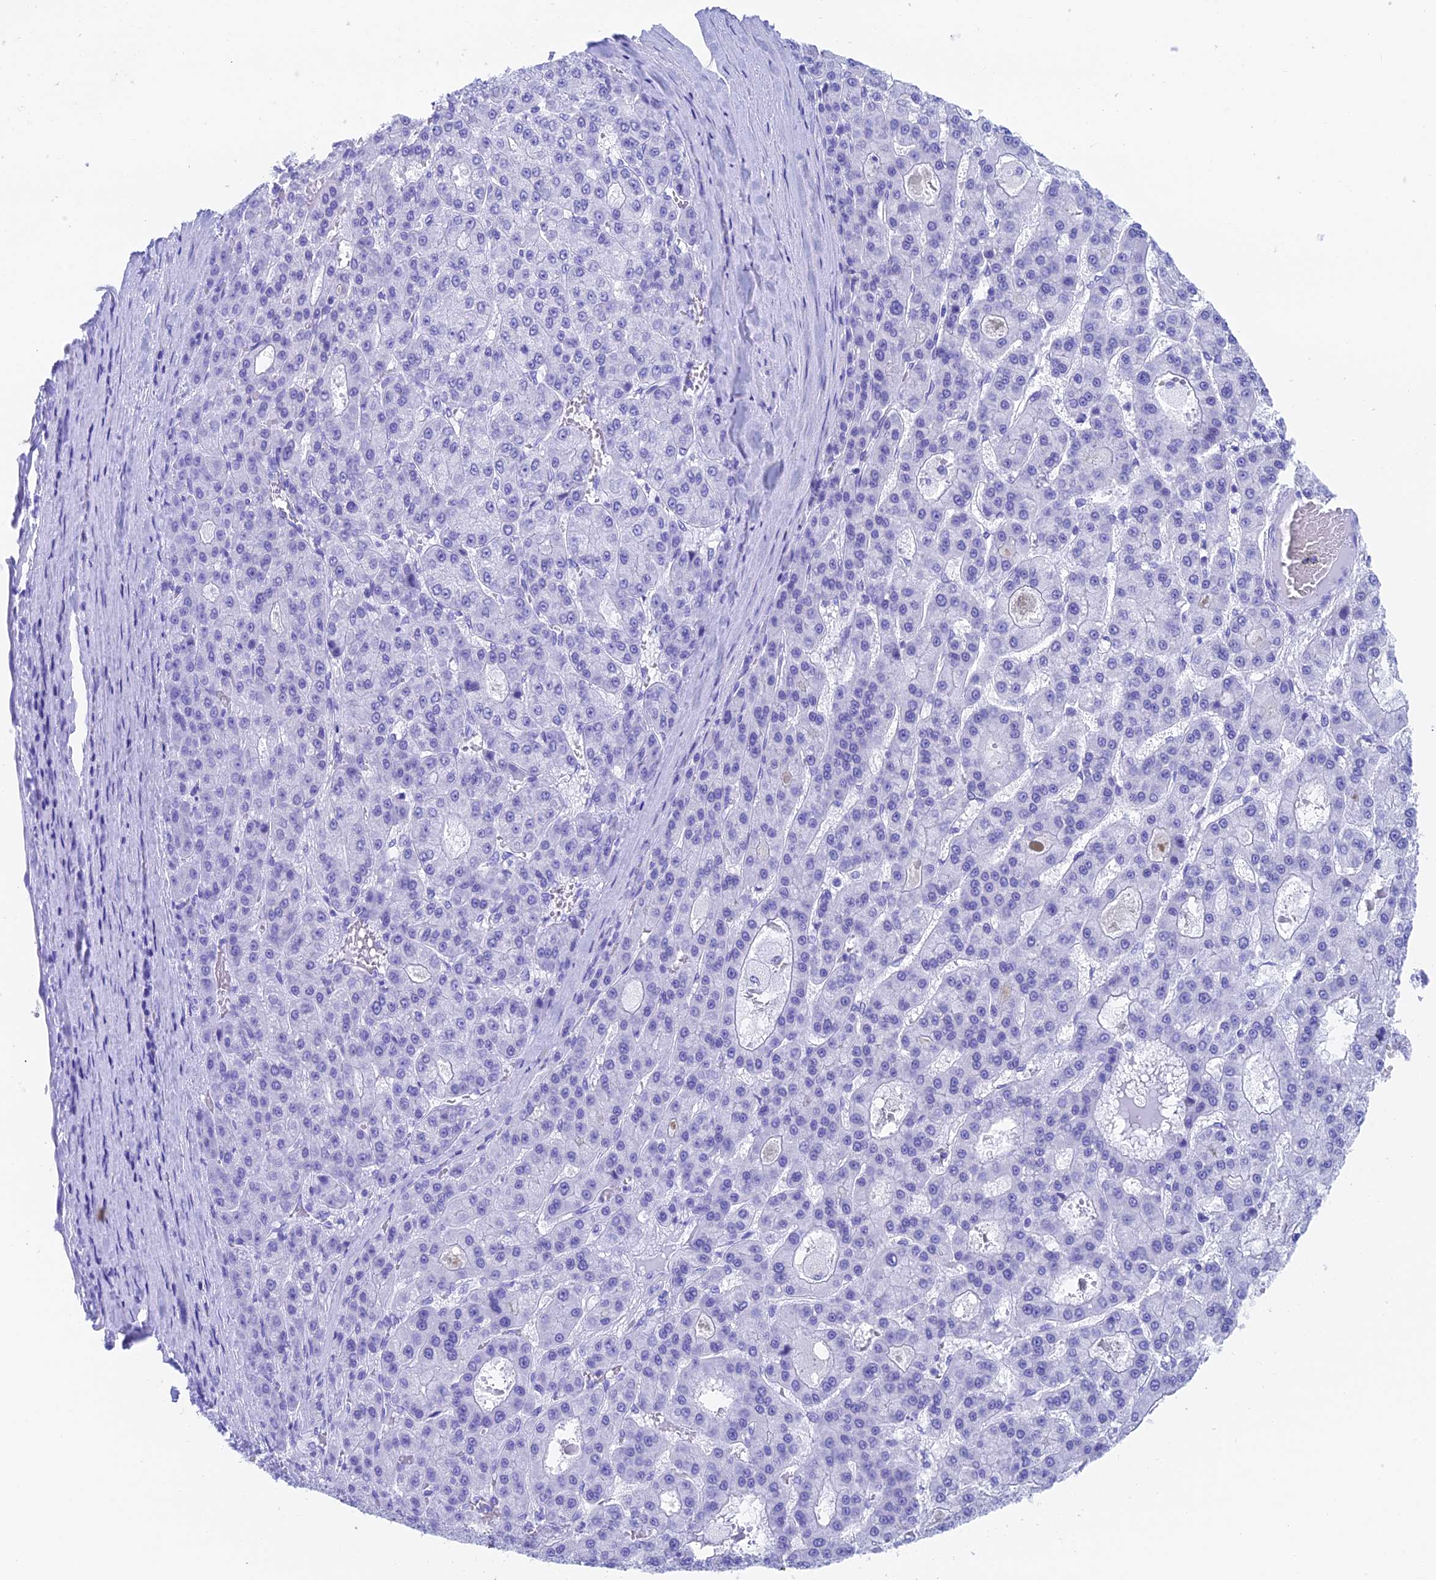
{"staining": {"intensity": "negative", "quantity": "none", "location": "none"}, "tissue": "liver cancer", "cell_type": "Tumor cells", "image_type": "cancer", "snomed": [{"axis": "morphology", "description": "Carcinoma, Hepatocellular, NOS"}, {"axis": "topography", "description": "Liver"}], "caption": "An image of liver cancer (hepatocellular carcinoma) stained for a protein shows no brown staining in tumor cells.", "gene": "ADAMTS13", "patient": {"sex": "male", "age": 70}}